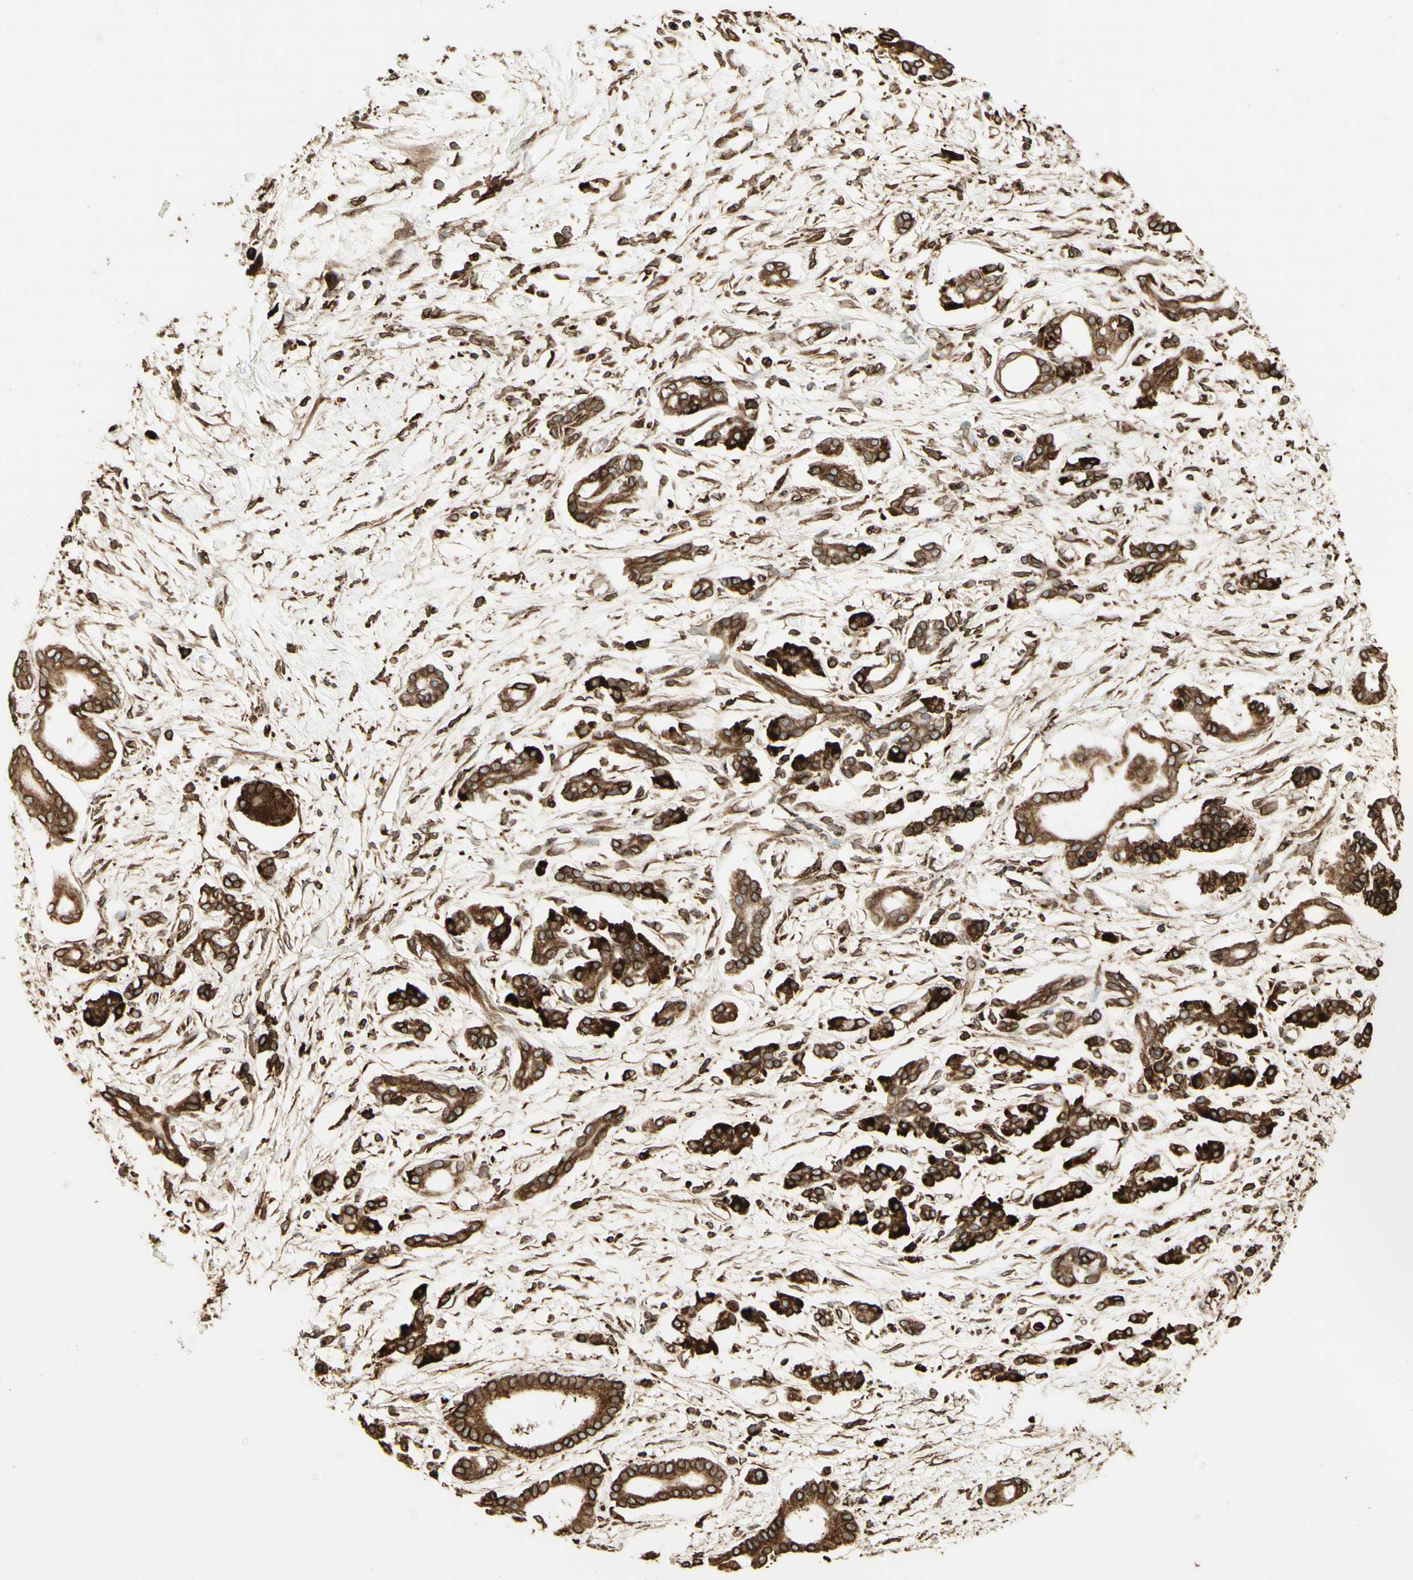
{"staining": {"intensity": "strong", "quantity": ">75%", "location": "cytoplasmic/membranous"}, "tissue": "pancreatic cancer", "cell_type": "Tumor cells", "image_type": "cancer", "snomed": [{"axis": "morphology", "description": "Adenocarcinoma, NOS"}, {"axis": "topography", "description": "Pancreas"}], "caption": "Pancreatic cancer (adenocarcinoma) stained with a protein marker reveals strong staining in tumor cells.", "gene": "CANX", "patient": {"sex": "male", "age": 56}}